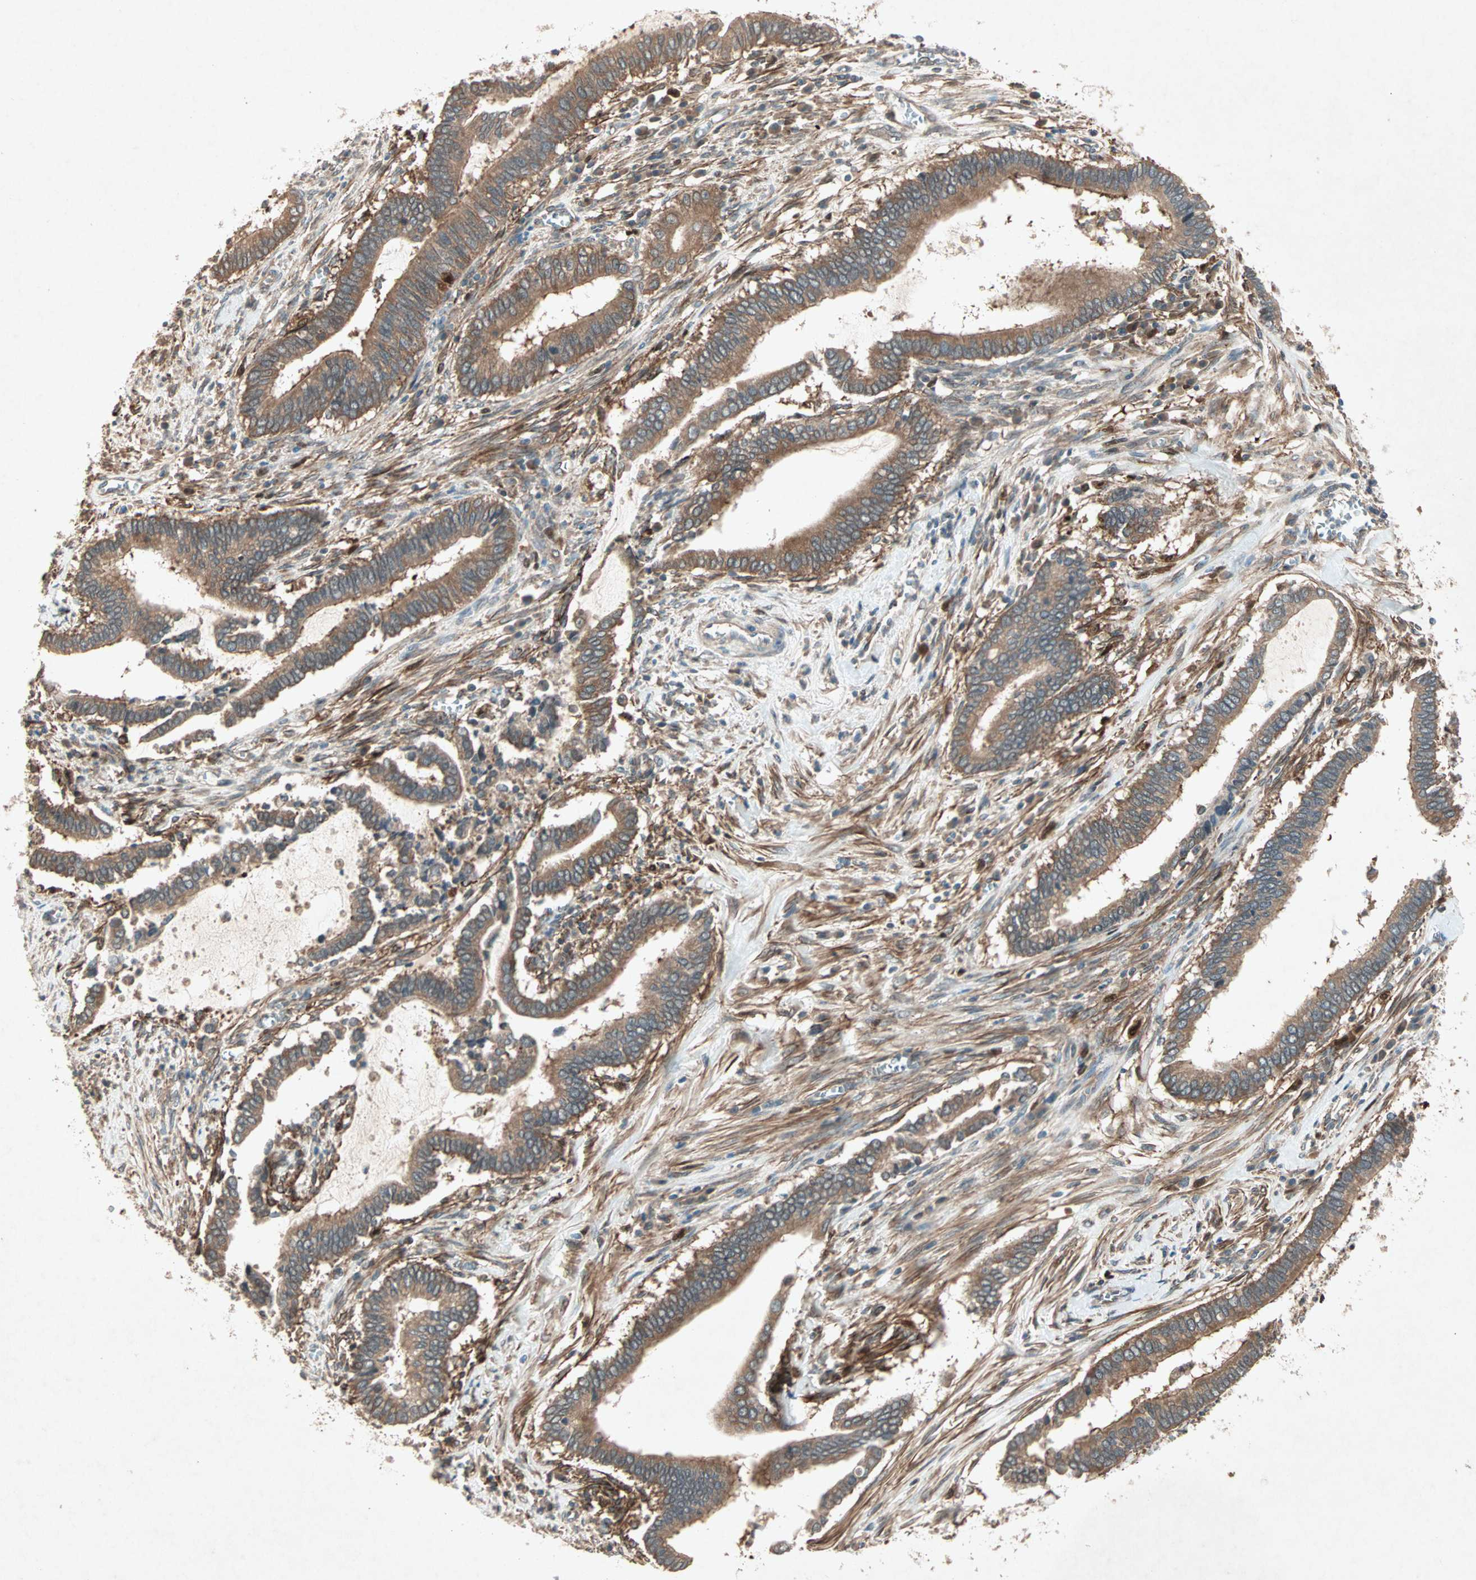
{"staining": {"intensity": "moderate", "quantity": ">75%", "location": "cytoplasmic/membranous"}, "tissue": "cervical cancer", "cell_type": "Tumor cells", "image_type": "cancer", "snomed": [{"axis": "morphology", "description": "Adenocarcinoma, NOS"}, {"axis": "topography", "description": "Cervix"}], "caption": "Protein staining by immunohistochemistry (IHC) displays moderate cytoplasmic/membranous staining in about >75% of tumor cells in cervical cancer (adenocarcinoma).", "gene": "SDSL", "patient": {"sex": "female", "age": 44}}